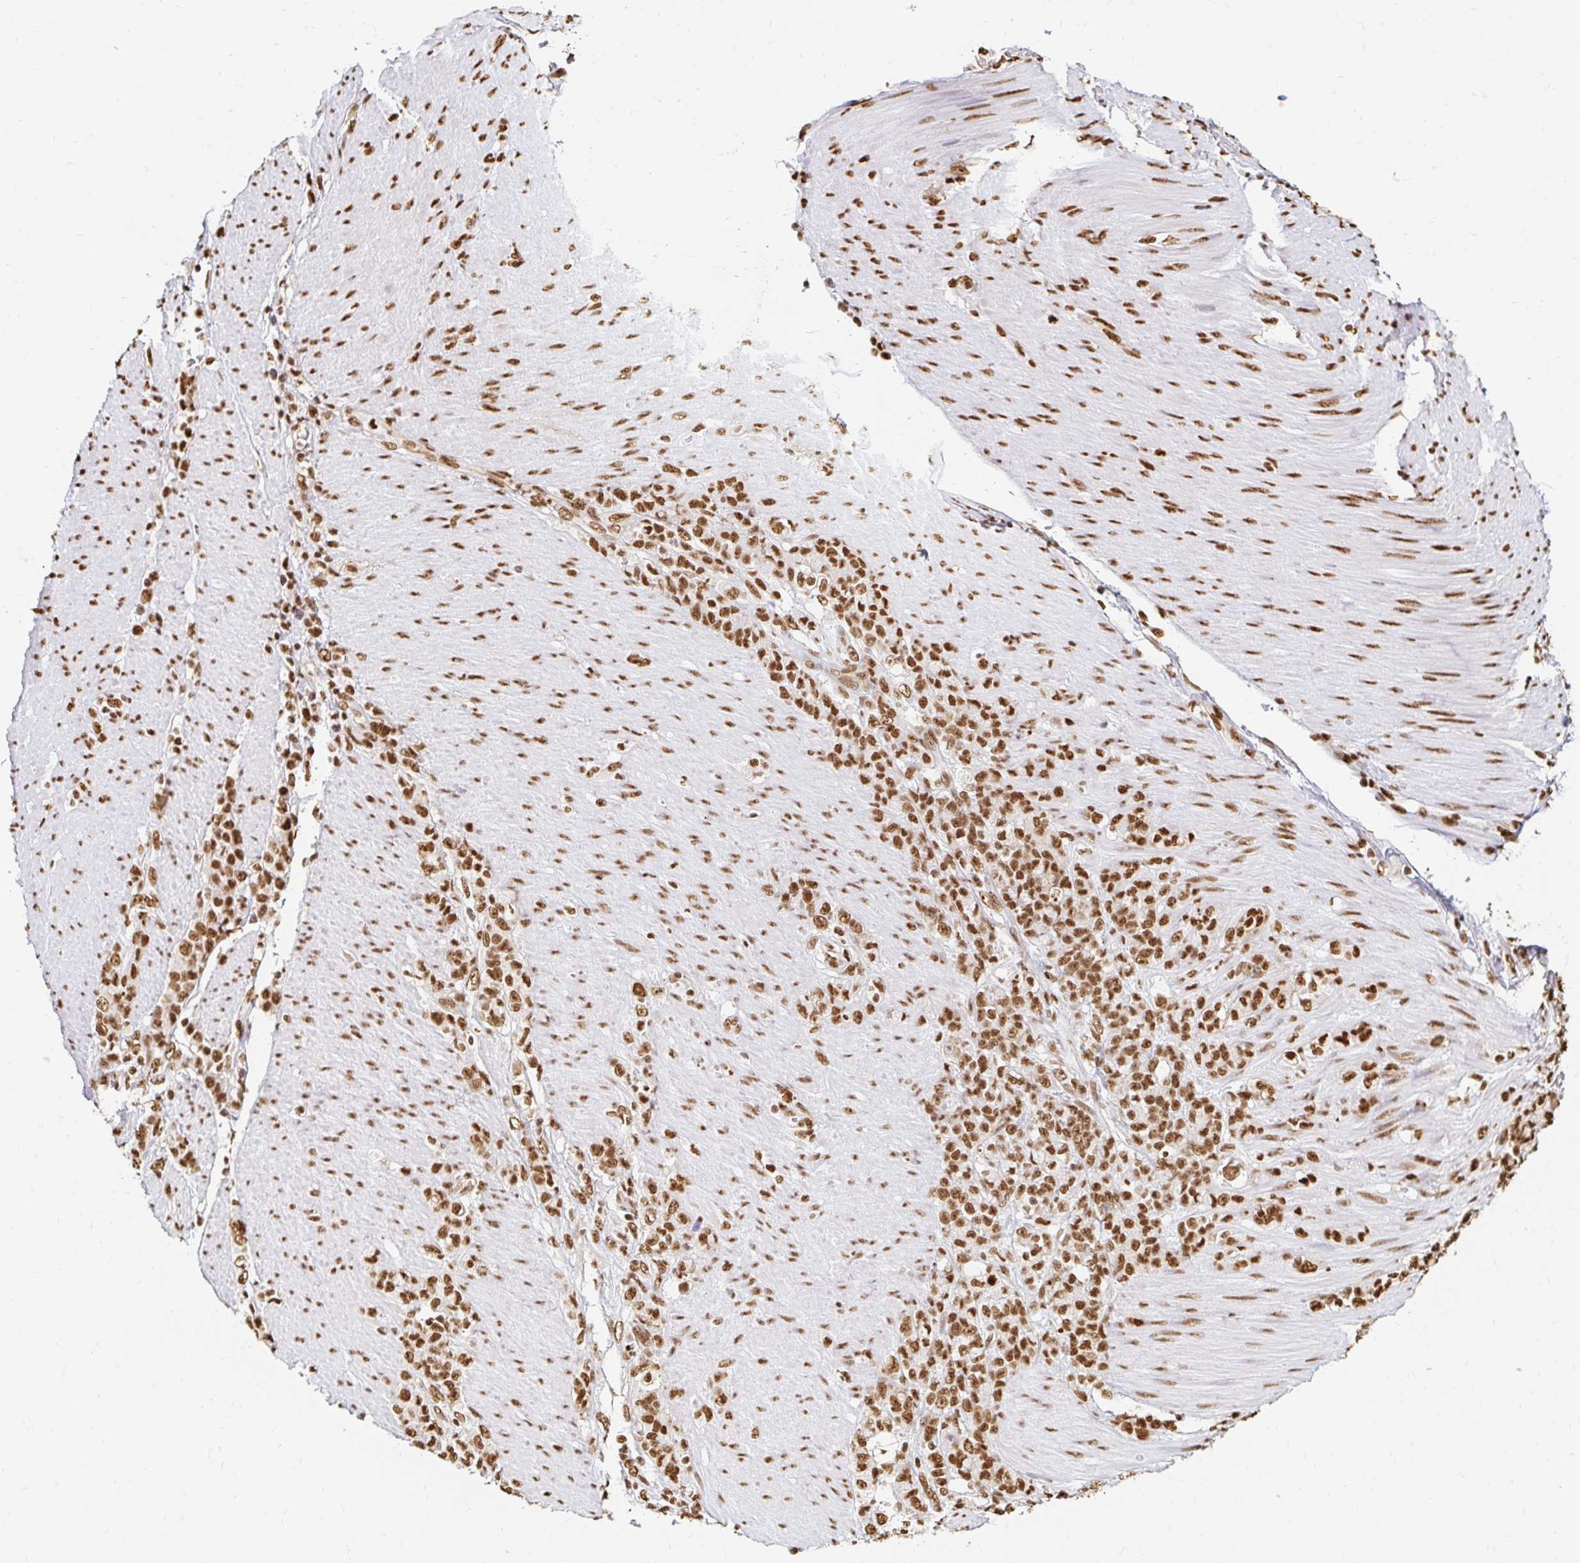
{"staining": {"intensity": "strong", "quantity": ">75%", "location": "nuclear"}, "tissue": "stomach cancer", "cell_type": "Tumor cells", "image_type": "cancer", "snomed": [{"axis": "morphology", "description": "Adenocarcinoma, NOS"}, {"axis": "topography", "description": "Stomach"}], "caption": "Stomach cancer stained with DAB immunohistochemistry reveals high levels of strong nuclear expression in approximately >75% of tumor cells. The staining was performed using DAB (3,3'-diaminobenzidine), with brown indicating positive protein expression. Nuclei are stained blue with hematoxylin.", "gene": "HNRNPU", "patient": {"sex": "female", "age": 79}}